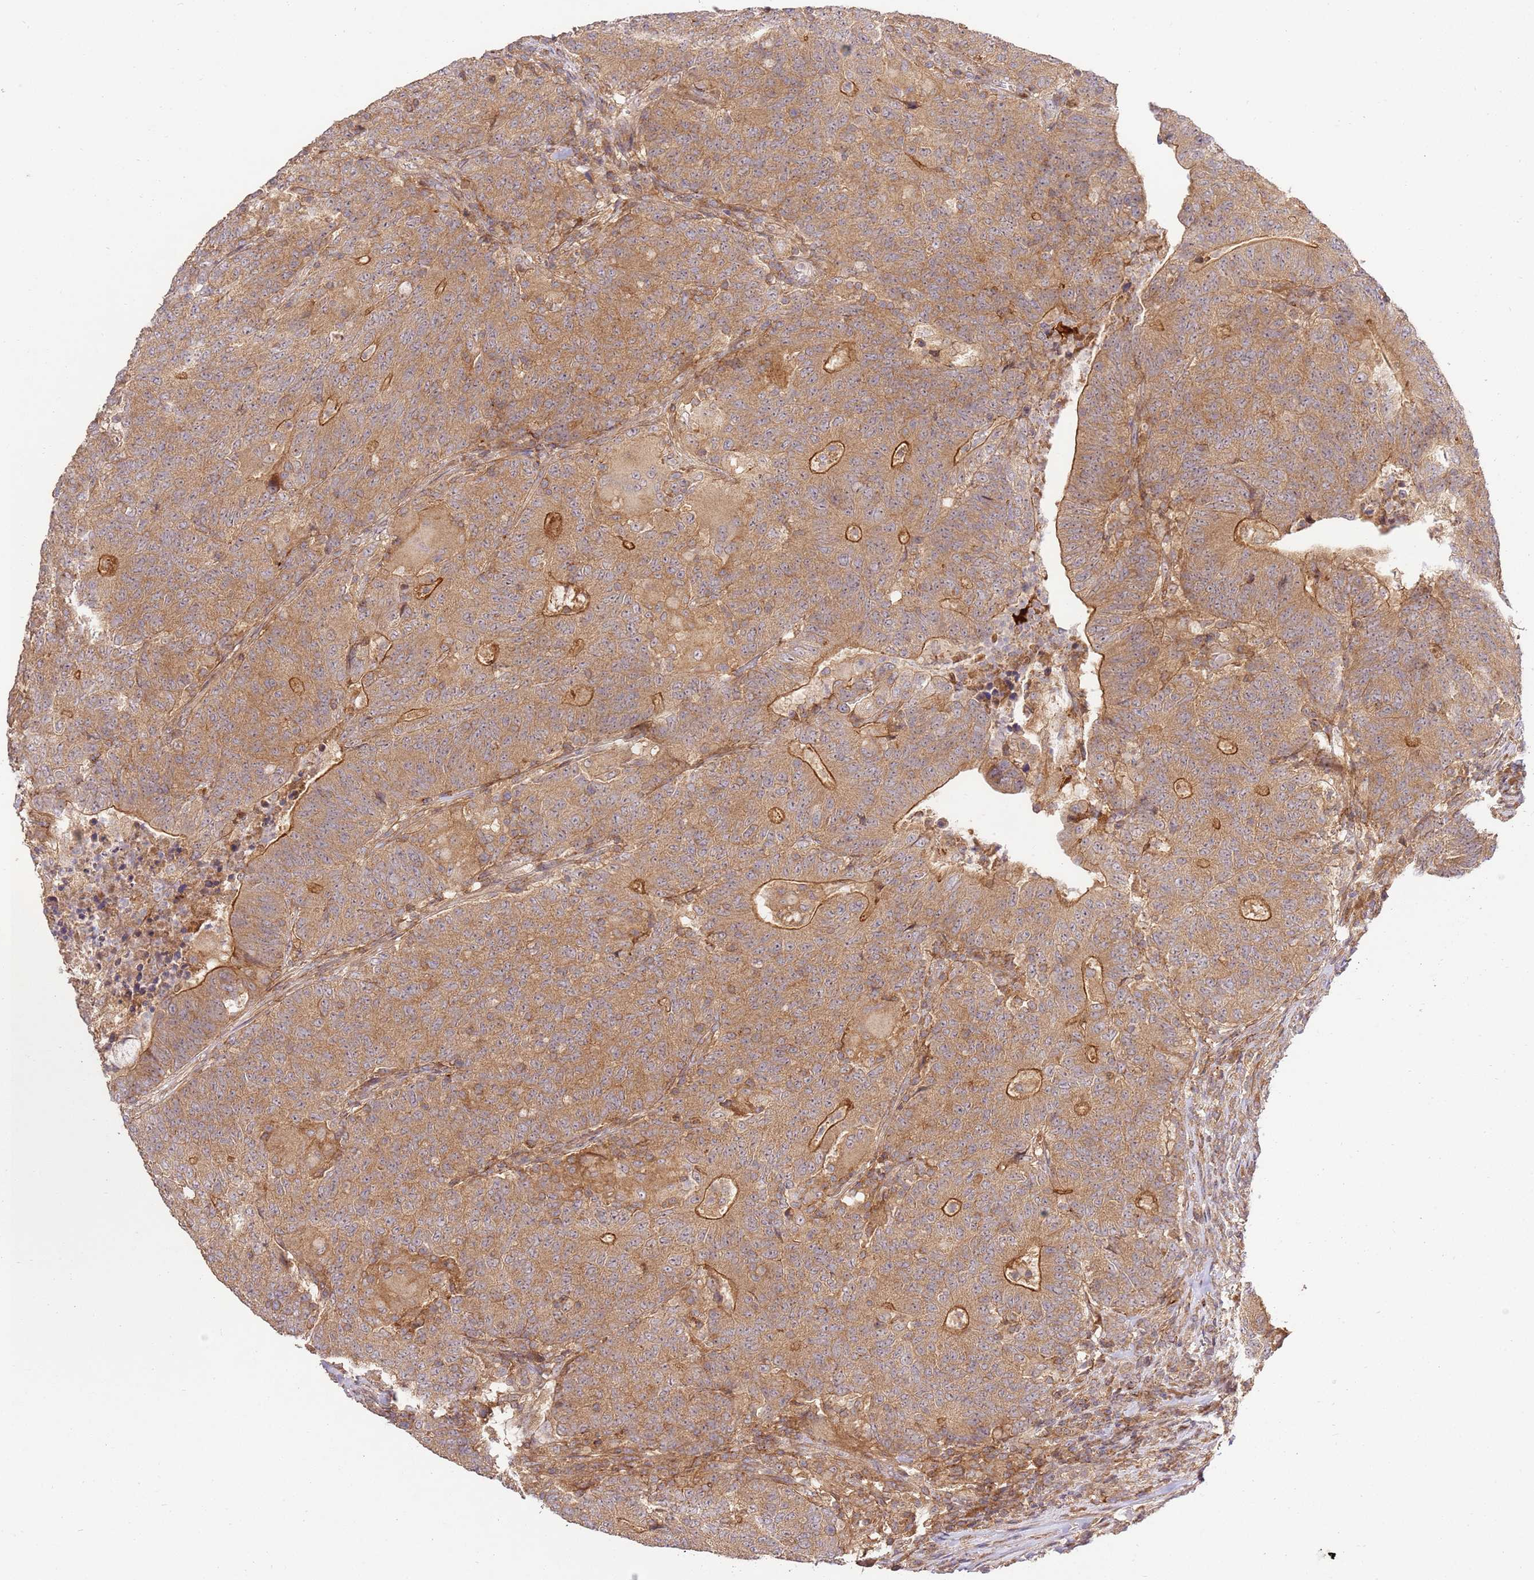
{"staining": {"intensity": "strong", "quantity": "25%-75%", "location": "cytoplasmic/membranous"}, "tissue": "colorectal cancer", "cell_type": "Tumor cells", "image_type": "cancer", "snomed": [{"axis": "morphology", "description": "Adenocarcinoma, NOS"}, {"axis": "topography", "description": "Colon"}], "caption": "Adenocarcinoma (colorectal) tissue demonstrates strong cytoplasmic/membranous positivity in approximately 25%-75% of tumor cells Nuclei are stained in blue.", "gene": "GAREM1", "patient": {"sex": "female", "age": 75}}